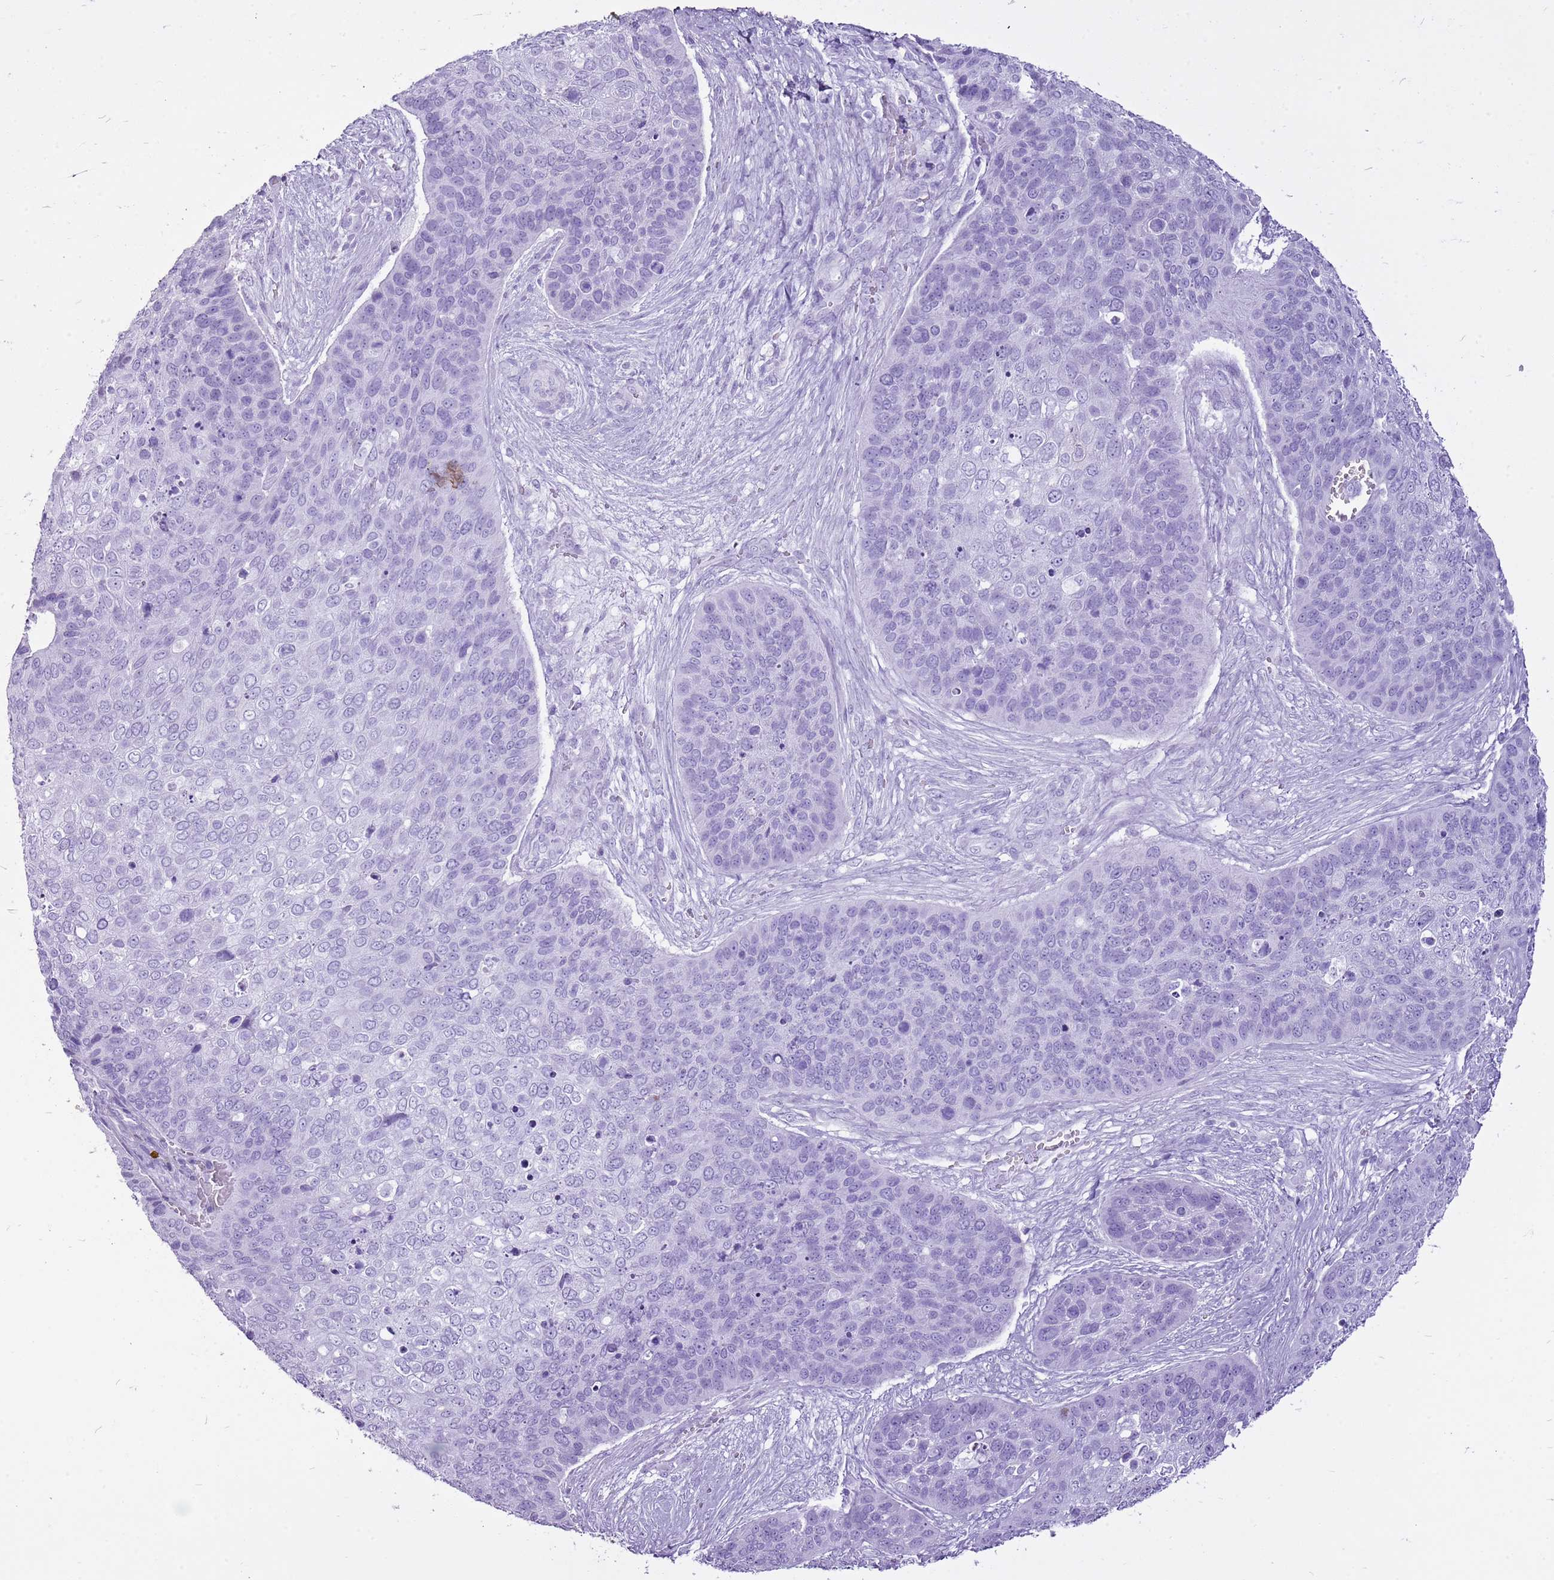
{"staining": {"intensity": "negative", "quantity": "none", "location": "none"}, "tissue": "skin cancer", "cell_type": "Tumor cells", "image_type": "cancer", "snomed": [{"axis": "morphology", "description": "Basal cell carcinoma"}, {"axis": "topography", "description": "Skin"}], "caption": "Human skin cancer stained for a protein using IHC exhibits no expression in tumor cells.", "gene": "CNFN", "patient": {"sex": "female", "age": 74}}